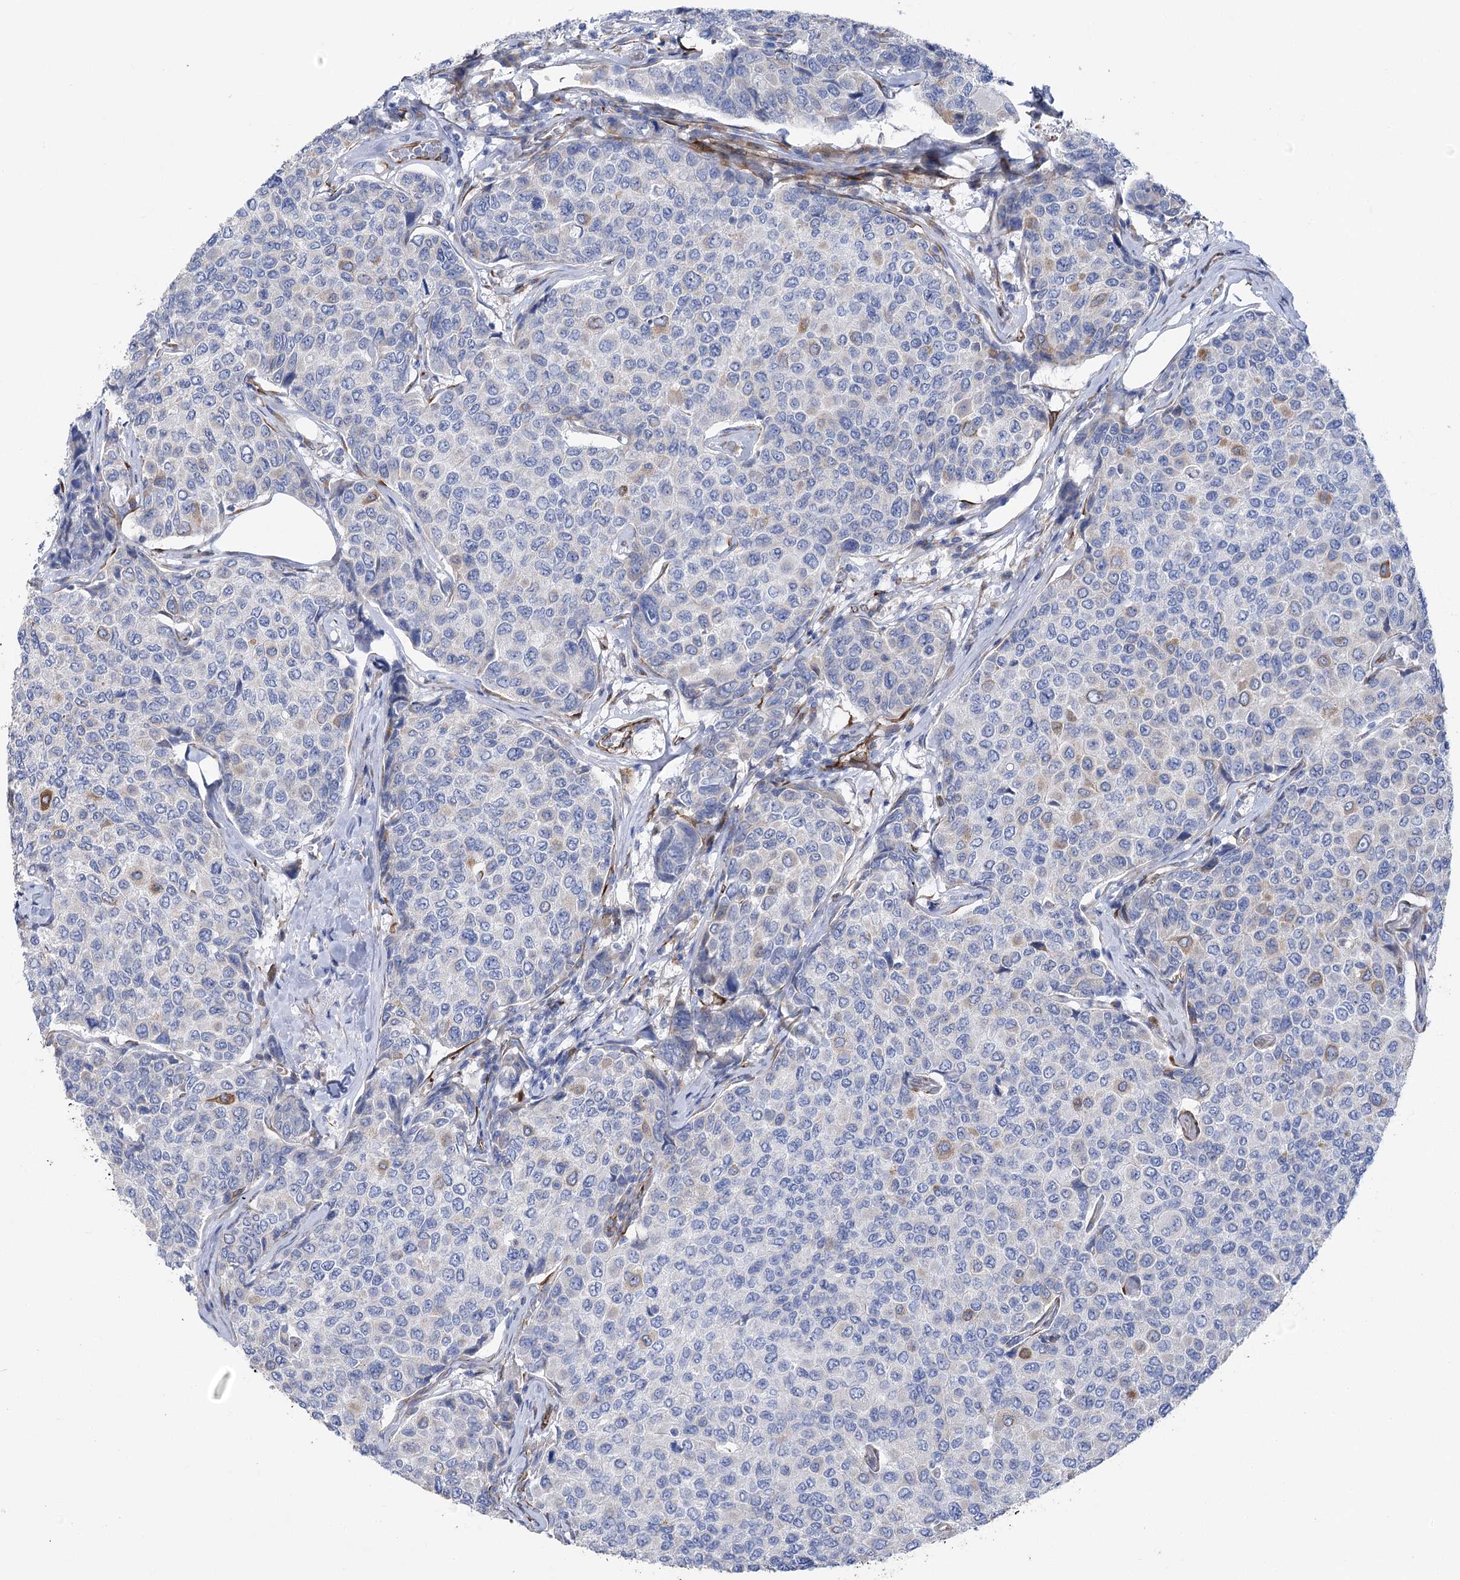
{"staining": {"intensity": "negative", "quantity": "none", "location": "none"}, "tissue": "breast cancer", "cell_type": "Tumor cells", "image_type": "cancer", "snomed": [{"axis": "morphology", "description": "Duct carcinoma"}, {"axis": "topography", "description": "Breast"}], "caption": "An image of breast intraductal carcinoma stained for a protein demonstrates no brown staining in tumor cells.", "gene": "YTHDC2", "patient": {"sex": "female", "age": 55}}